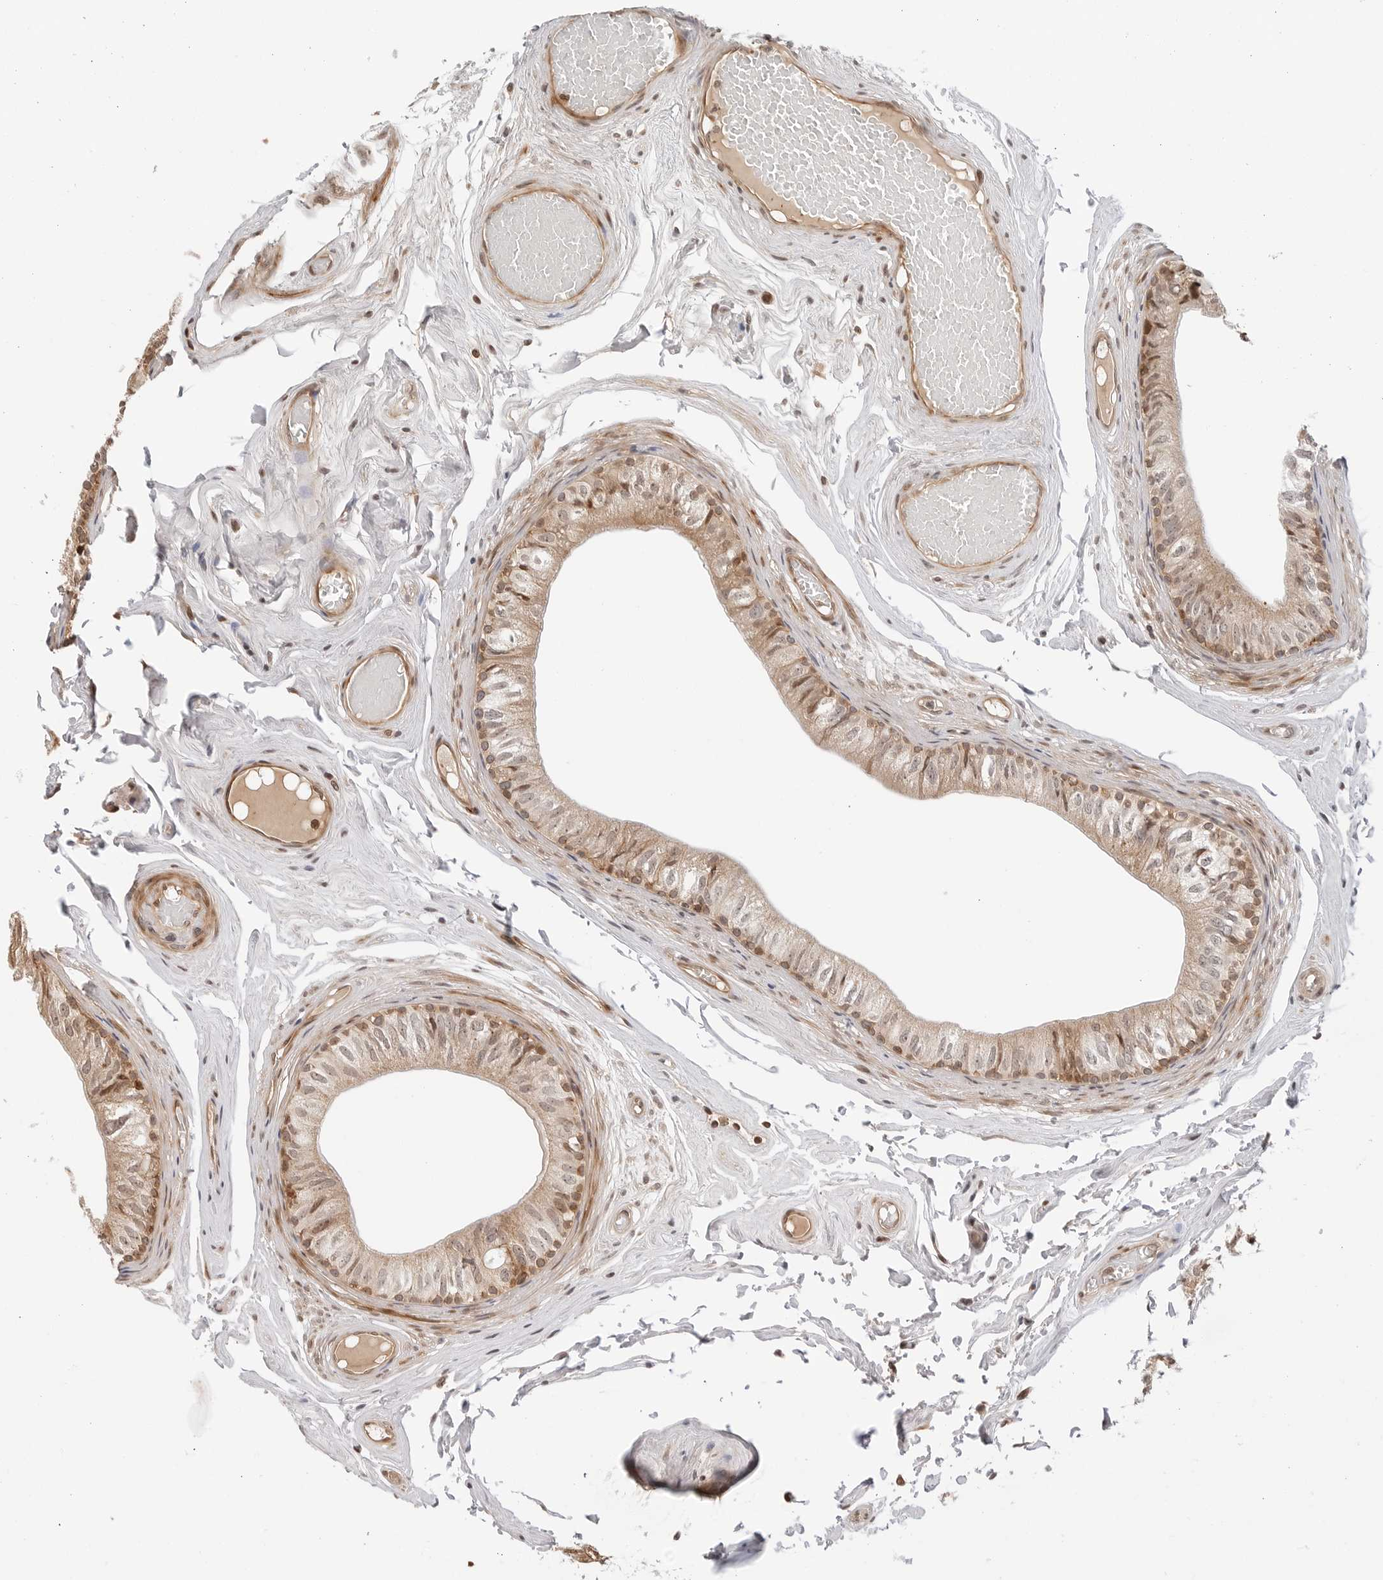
{"staining": {"intensity": "weak", "quantity": "25%-75%", "location": "cytoplasmic/membranous,nuclear"}, "tissue": "epididymis", "cell_type": "Glandular cells", "image_type": "normal", "snomed": [{"axis": "morphology", "description": "Normal tissue, NOS"}, {"axis": "topography", "description": "Epididymis"}], "caption": "Immunohistochemistry of benign epididymis shows low levels of weak cytoplasmic/membranous,nuclear expression in about 25%-75% of glandular cells.", "gene": "GEM", "patient": {"sex": "male", "age": 79}}